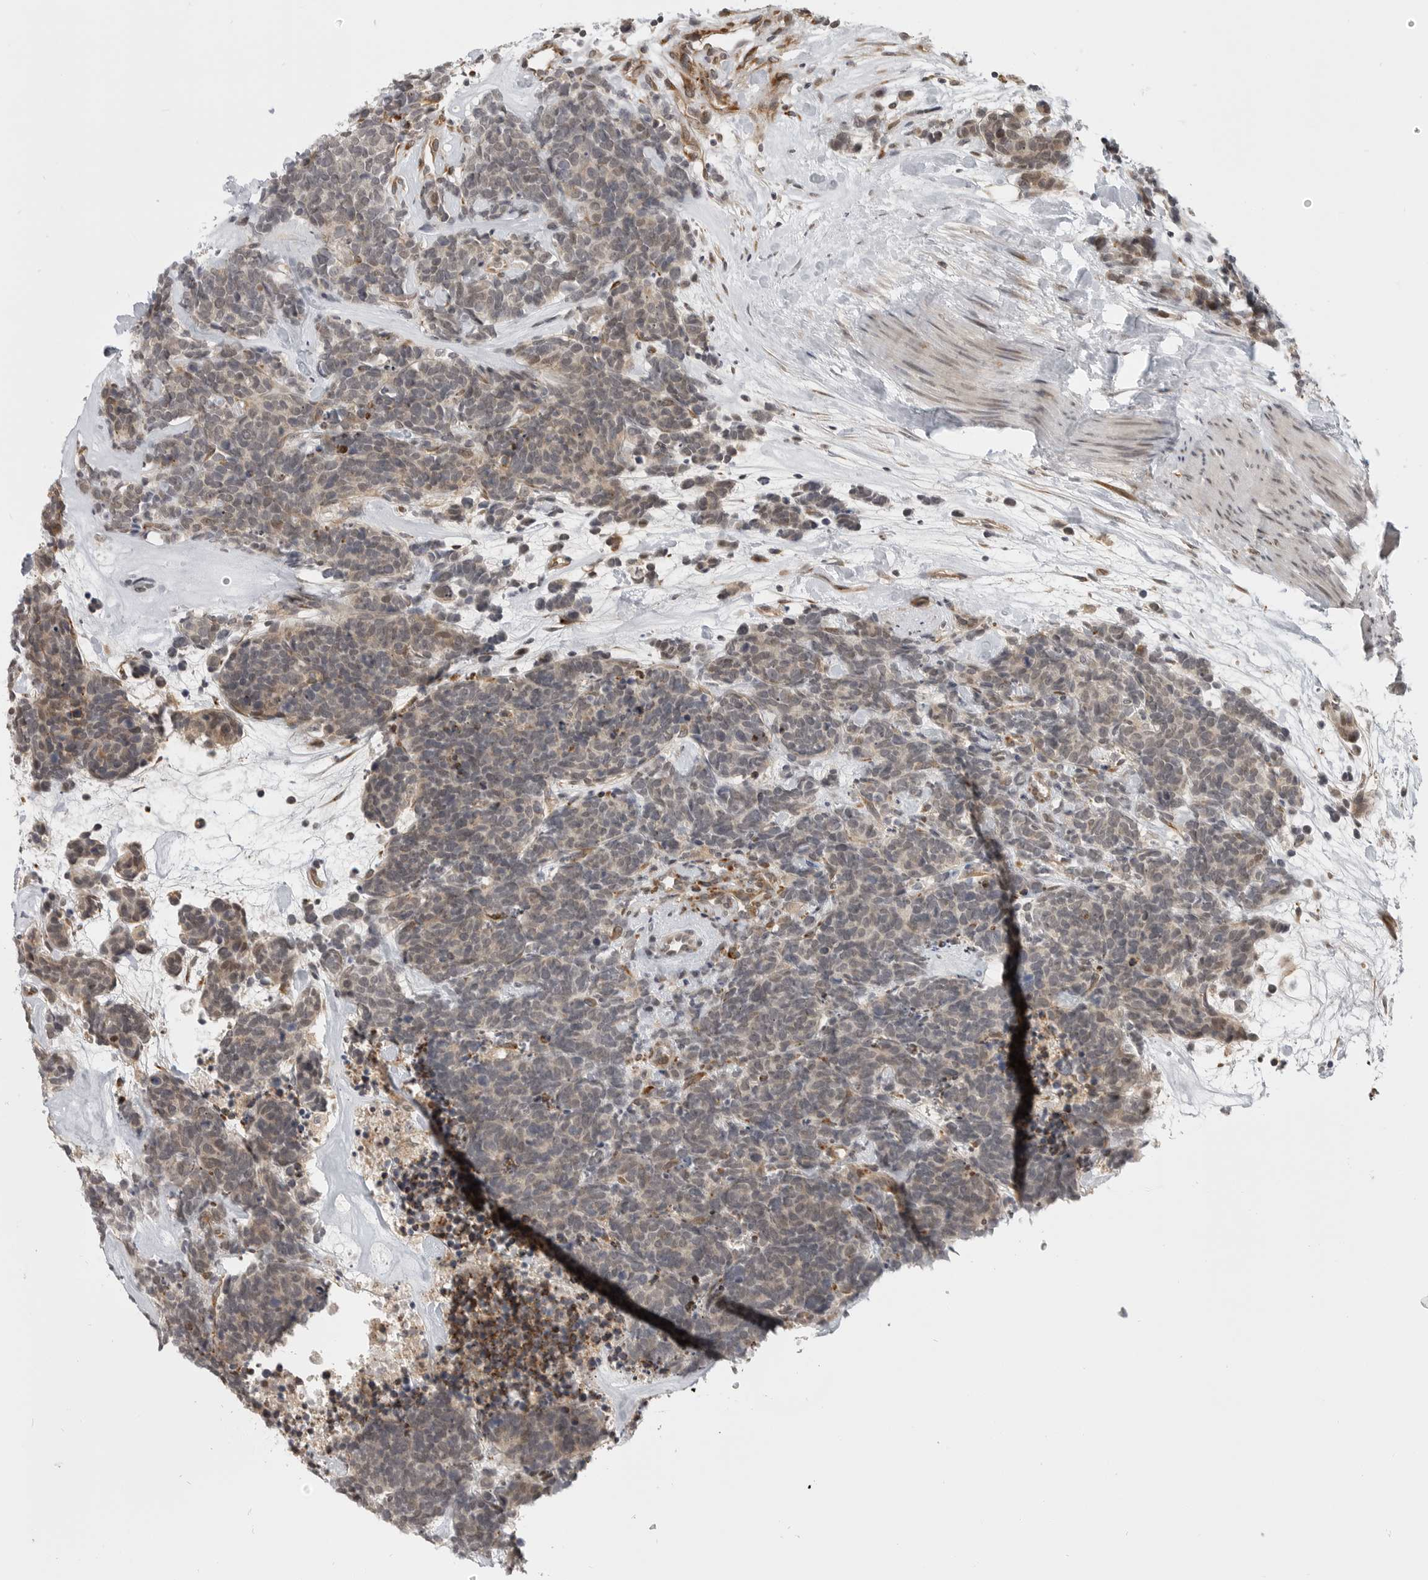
{"staining": {"intensity": "weak", "quantity": "25%-75%", "location": "cytoplasmic/membranous"}, "tissue": "carcinoid", "cell_type": "Tumor cells", "image_type": "cancer", "snomed": [{"axis": "morphology", "description": "Carcinoma, NOS"}, {"axis": "morphology", "description": "Carcinoid, malignant, NOS"}, {"axis": "topography", "description": "Urinary bladder"}], "caption": "An immunohistochemistry (IHC) image of tumor tissue is shown. Protein staining in brown labels weak cytoplasmic/membranous positivity in carcinoid within tumor cells.", "gene": "CEP295NL", "patient": {"sex": "male", "age": 57}}